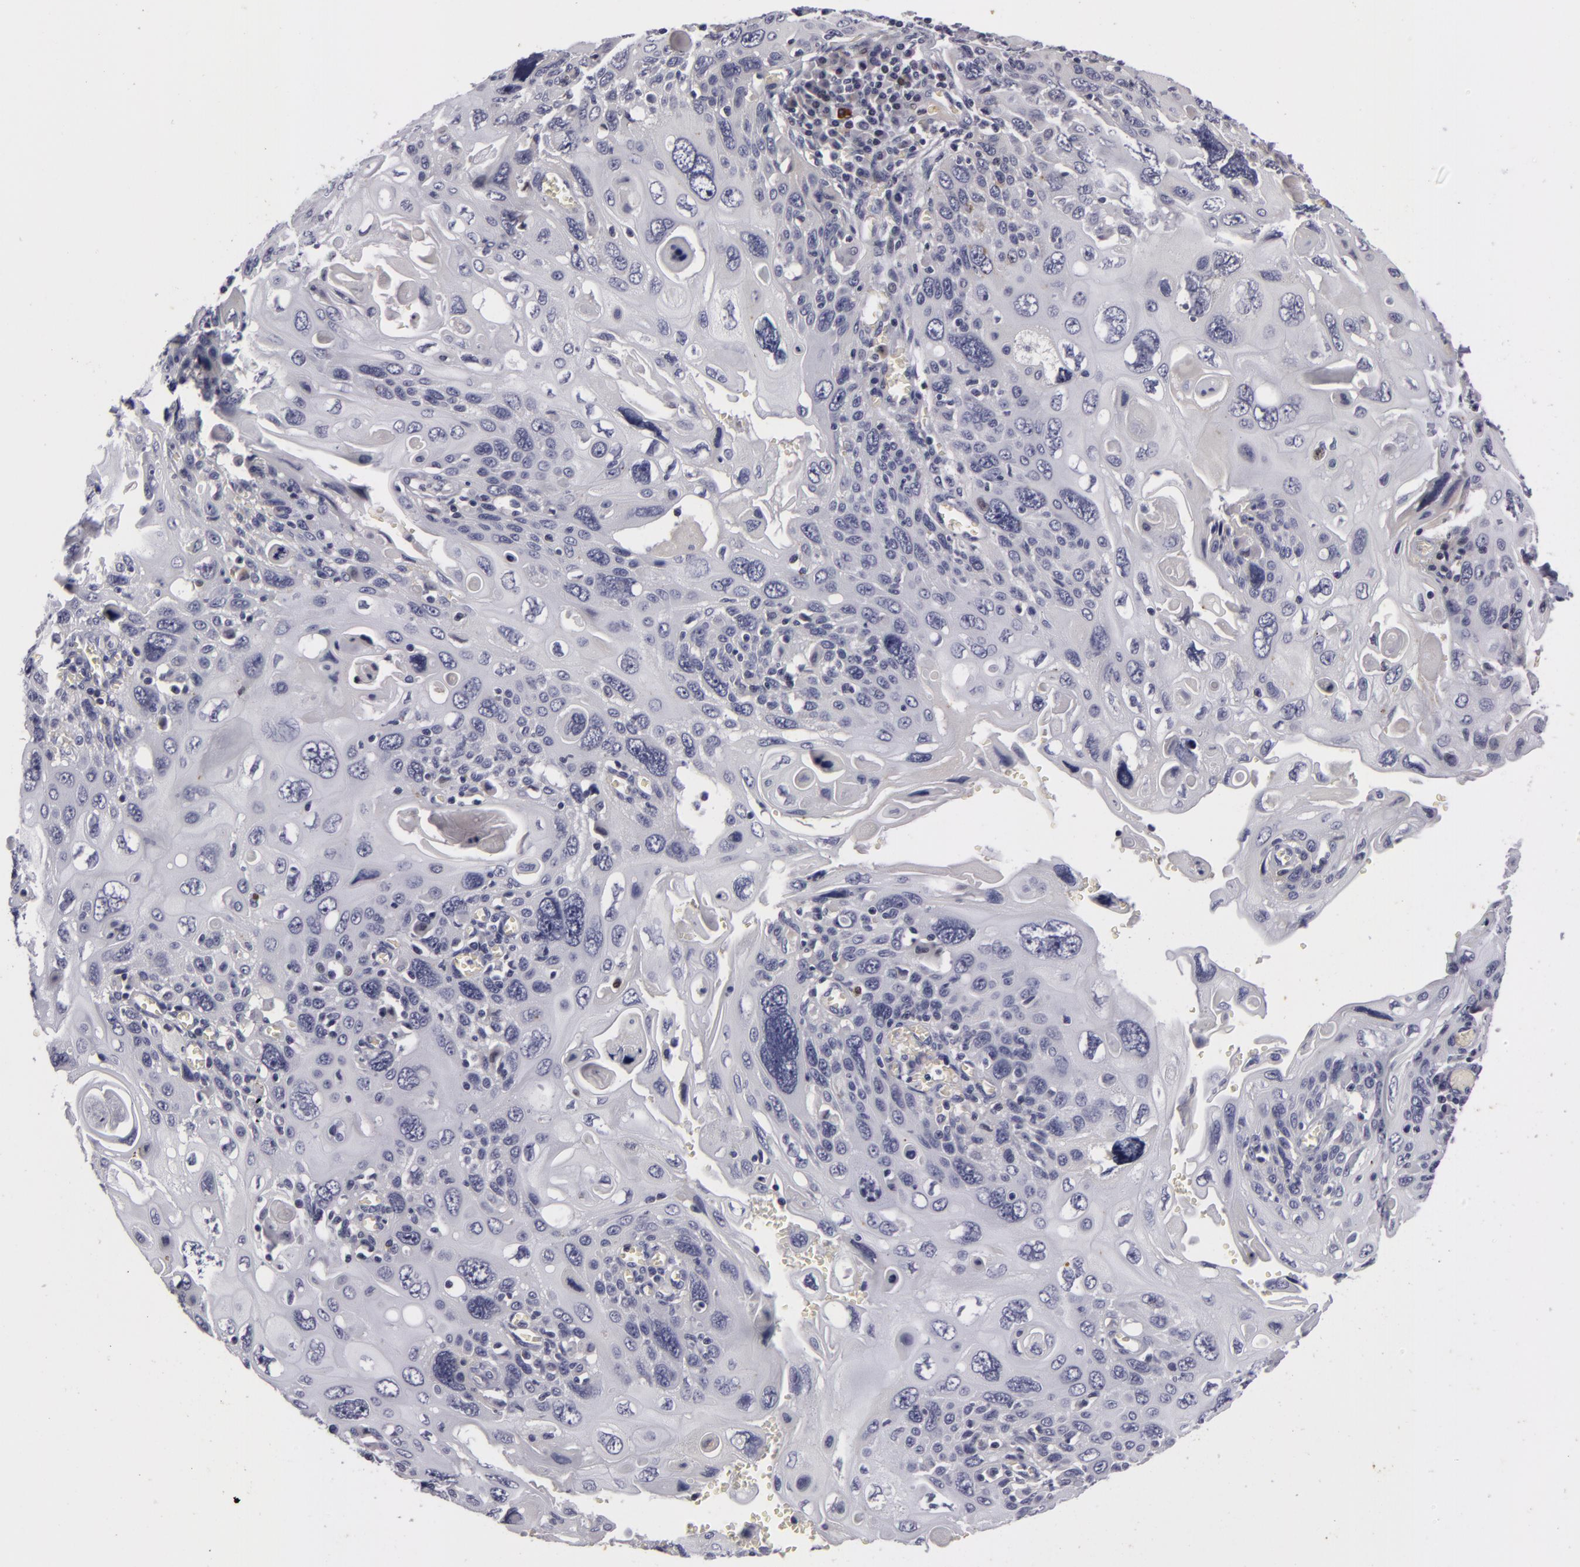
{"staining": {"intensity": "negative", "quantity": "none", "location": "none"}, "tissue": "cervical cancer", "cell_type": "Tumor cells", "image_type": "cancer", "snomed": [{"axis": "morphology", "description": "Squamous cell carcinoma, NOS"}, {"axis": "topography", "description": "Cervix"}], "caption": "High magnification brightfield microscopy of squamous cell carcinoma (cervical) stained with DAB (brown) and counterstained with hematoxylin (blue): tumor cells show no significant expression.", "gene": "NLGN4X", "patient": {"sex": "female", "age": 54}}